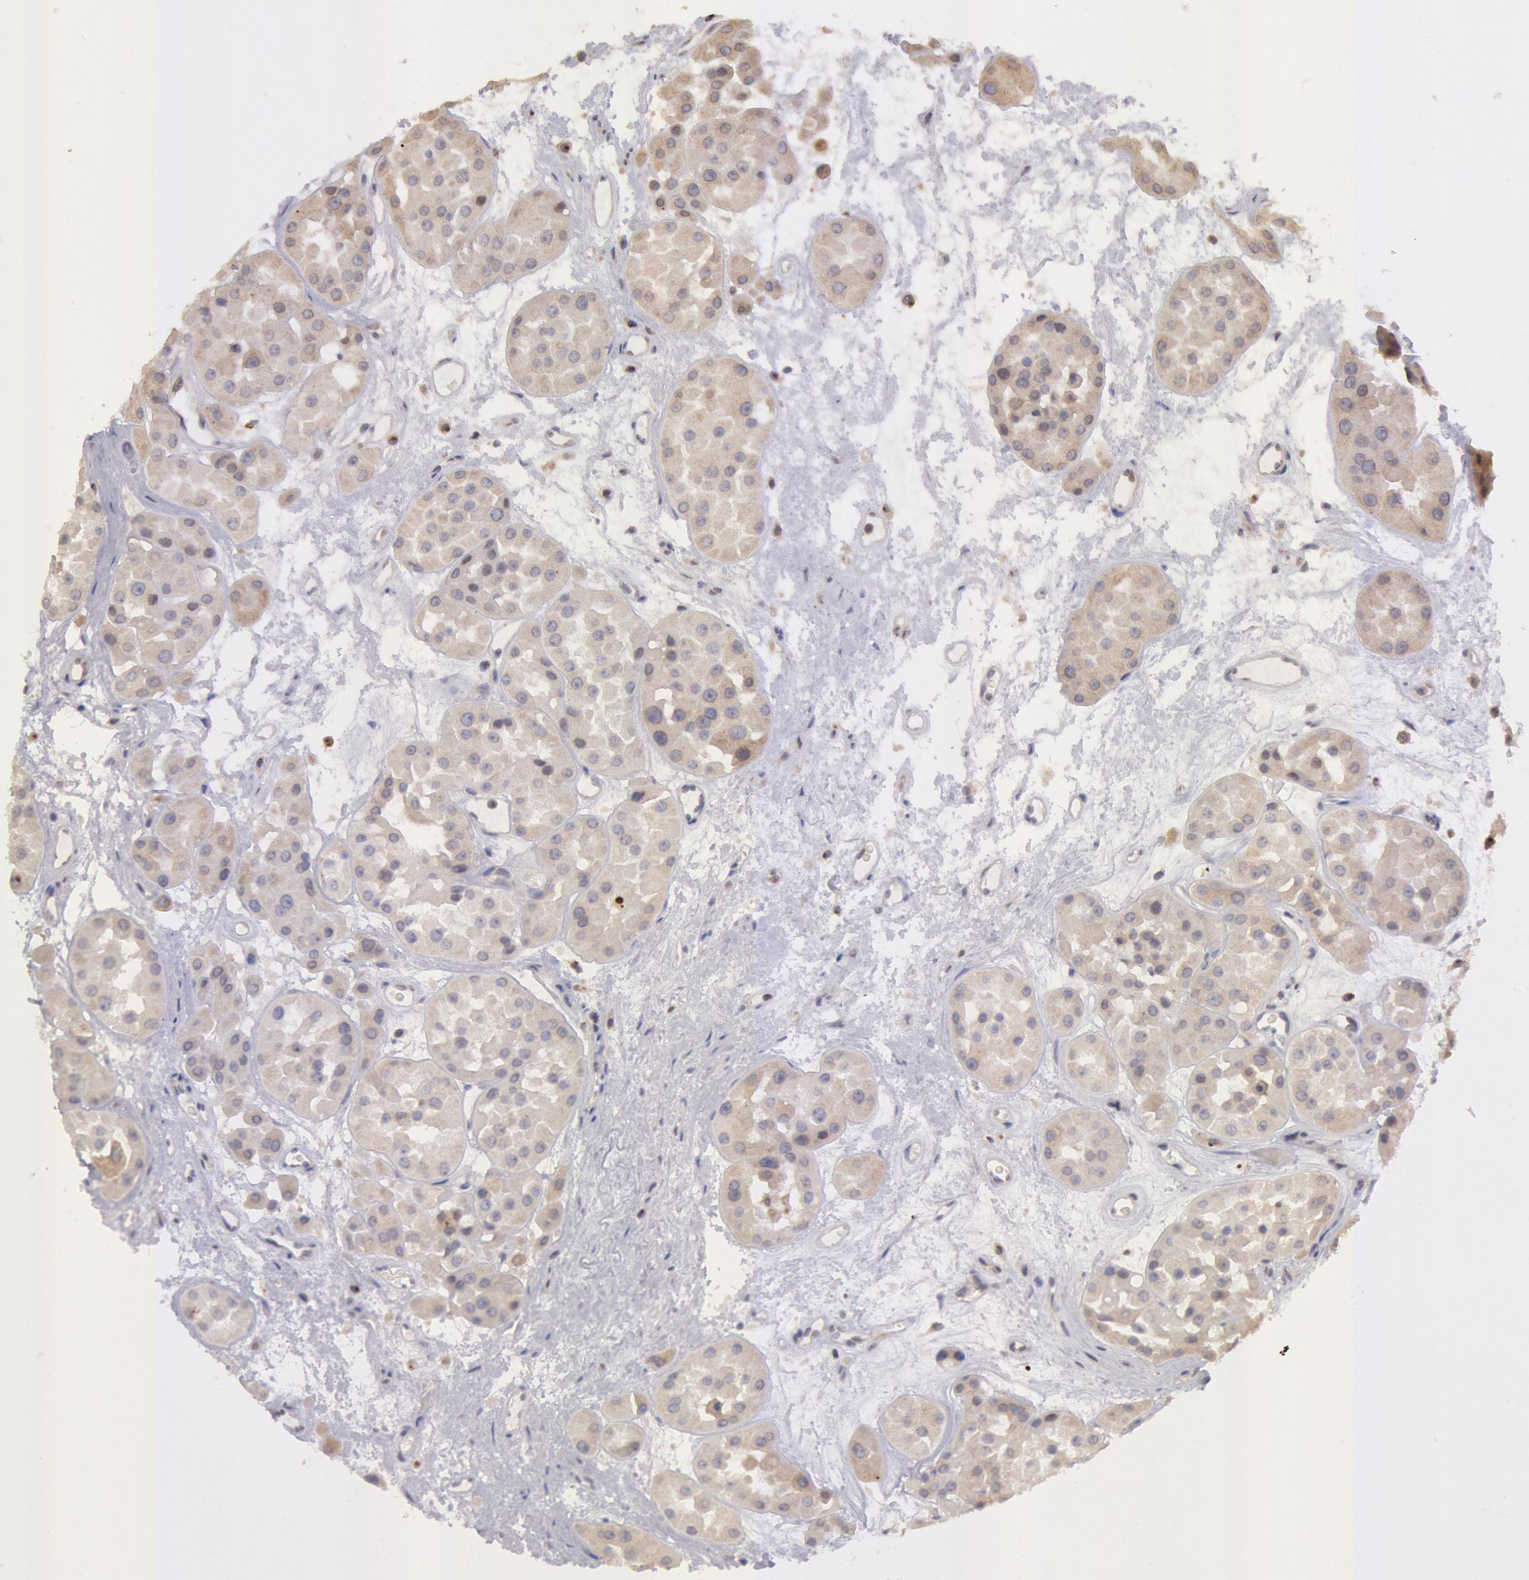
{"staining": {"intensity": "weak", "quantity": ">75%", "location": "cytoplasmic/membranous"}, "tissue": "renal cancer", "cell_type": "Tumor cells", "image_type": "cancer", "snomed": [{"axis": "morphology", "description": "Adenocarcinoma, uncertain malignant potential"}, {"axis": "topography", "description": "Kidney"}], "caption": "Protein staining demonstrates weak cytoplasmic/membranous staining in about >75% of tumor cells in renal cancer.", "gene": "COMT", "patient": {"sex": "male", "age": 63}}